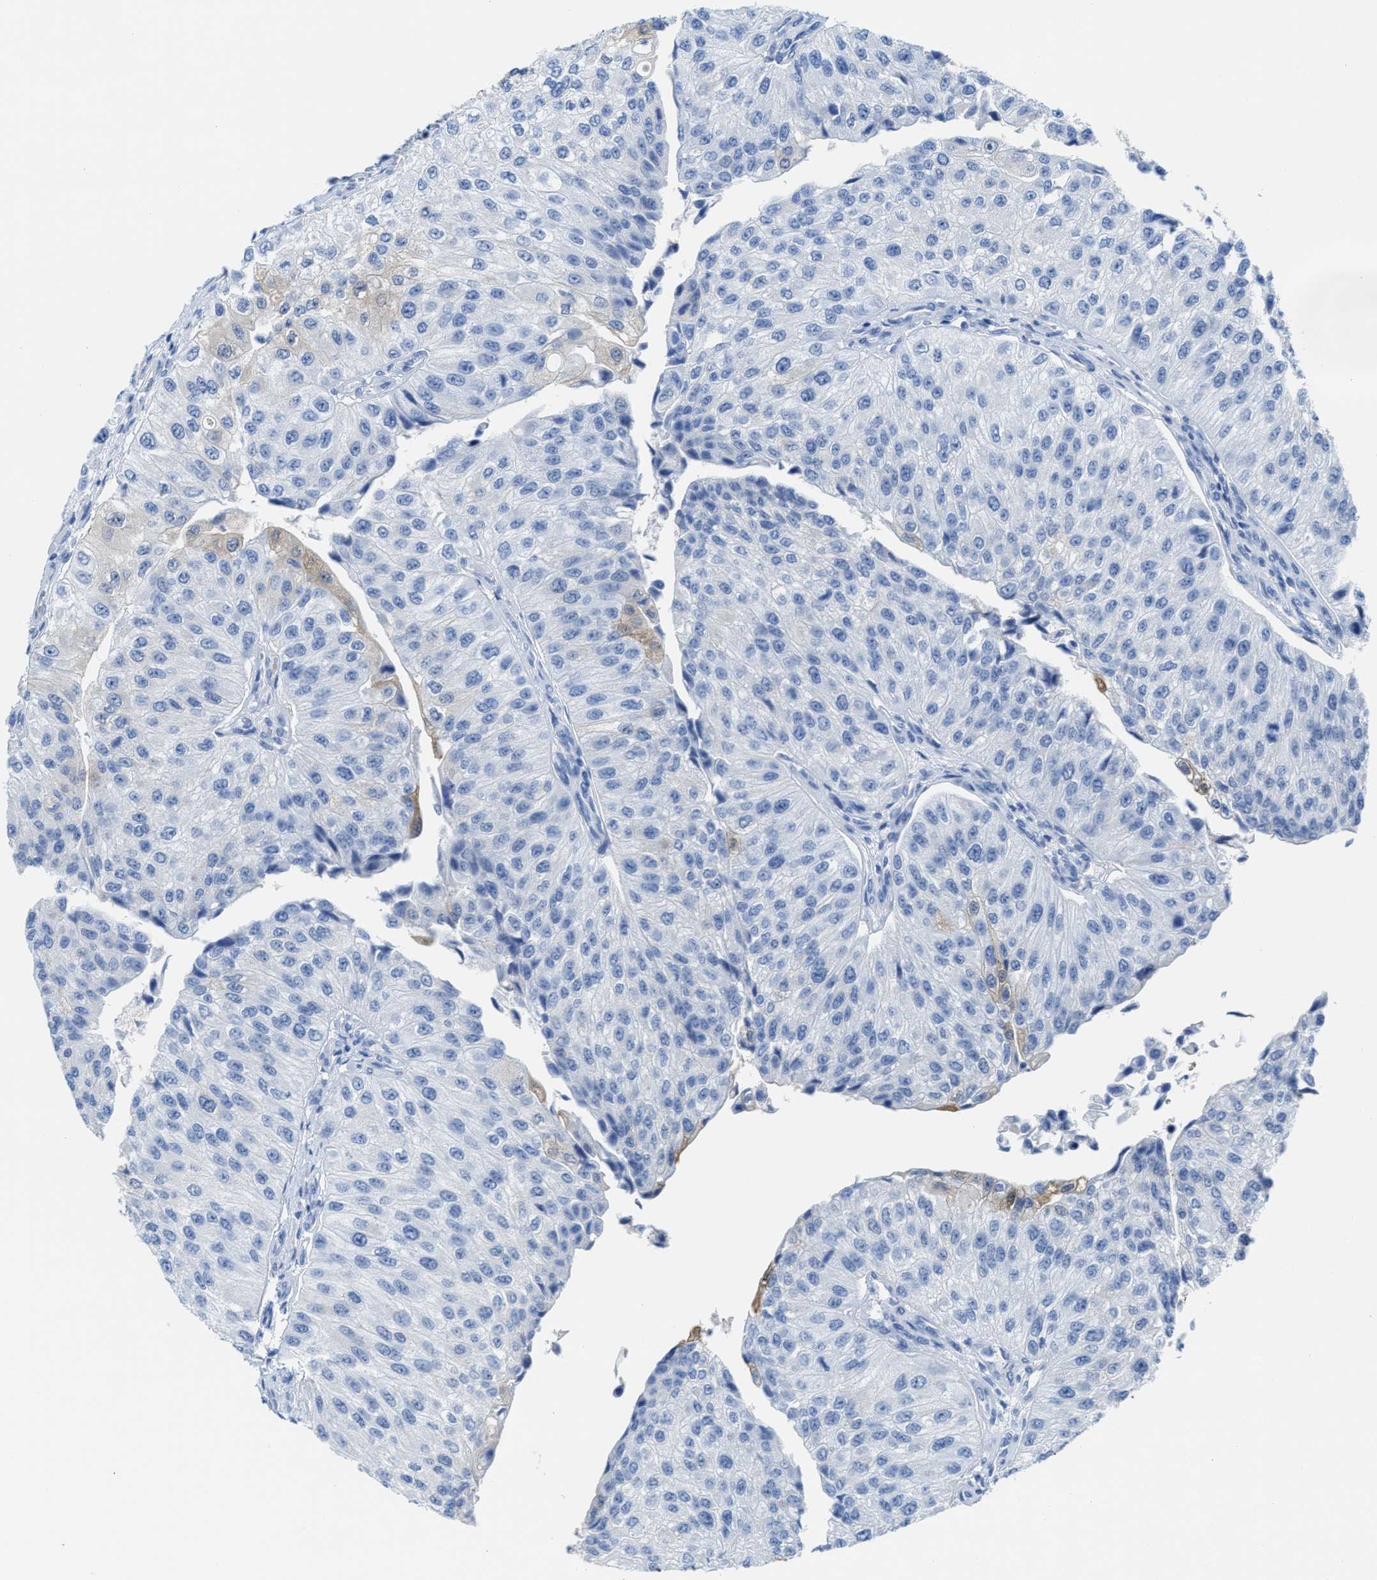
{"staining": {"intensity": "negative", "quantity": "none", "location": "none"}, "tissue": "urothelial cancer", "cell_type": "Tumor cells", "image_type": "cancer", "snomed": [{"axis": "morphology", "description": "Urothelial carcinoma, High grade"}, {"axis": "topography", "description": "Kidney"}, {"axis": "topography", "description": "Urinary bladder"}], "caption": "Tumor cells show no significant protein staining in high-grade urothelial carcinoma. Nuclei are stained in blue.", "gene": "ASS1", "patient": {"sex": "male", "age": 77}}